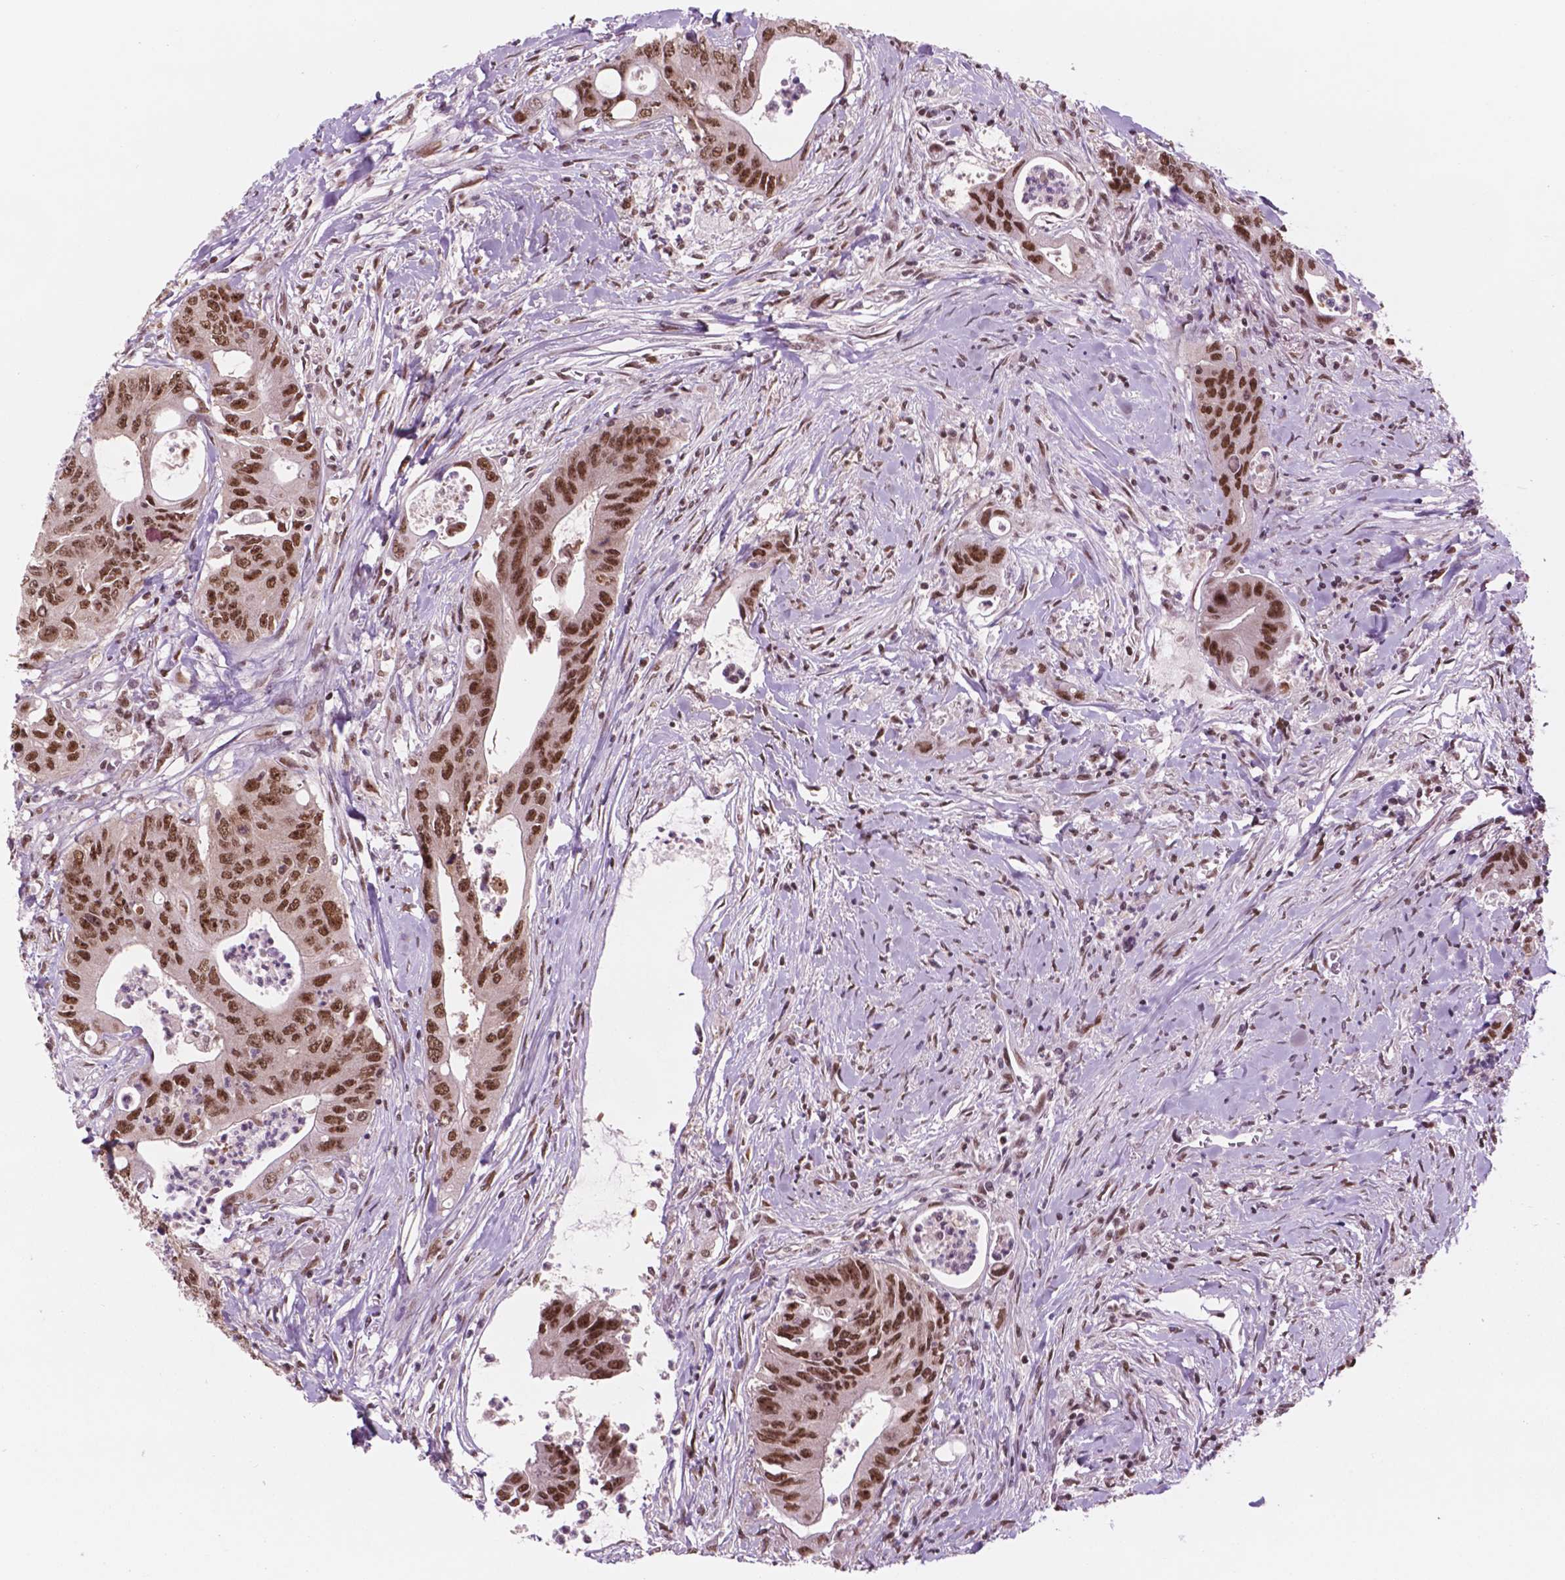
{"staining": {"intensity": "strong", "quantity": ">75%", "location": "nuclear"}, "tissue": "colorectal cancer", "cell_type": "Tumor cells", "image_type": "cancer", "snomed": [{"axis": "morphology", "description": "Adenocarcinoma, NOS"}, {"axis": "topography", "description": "Rectum"}], "caption": "Human colorectal adenocarcinoma stained with a protein marker exhibits strong staining in tumor cells.", "gene": "POLR2E", "patient": {"sex": "male", "age": 59}}